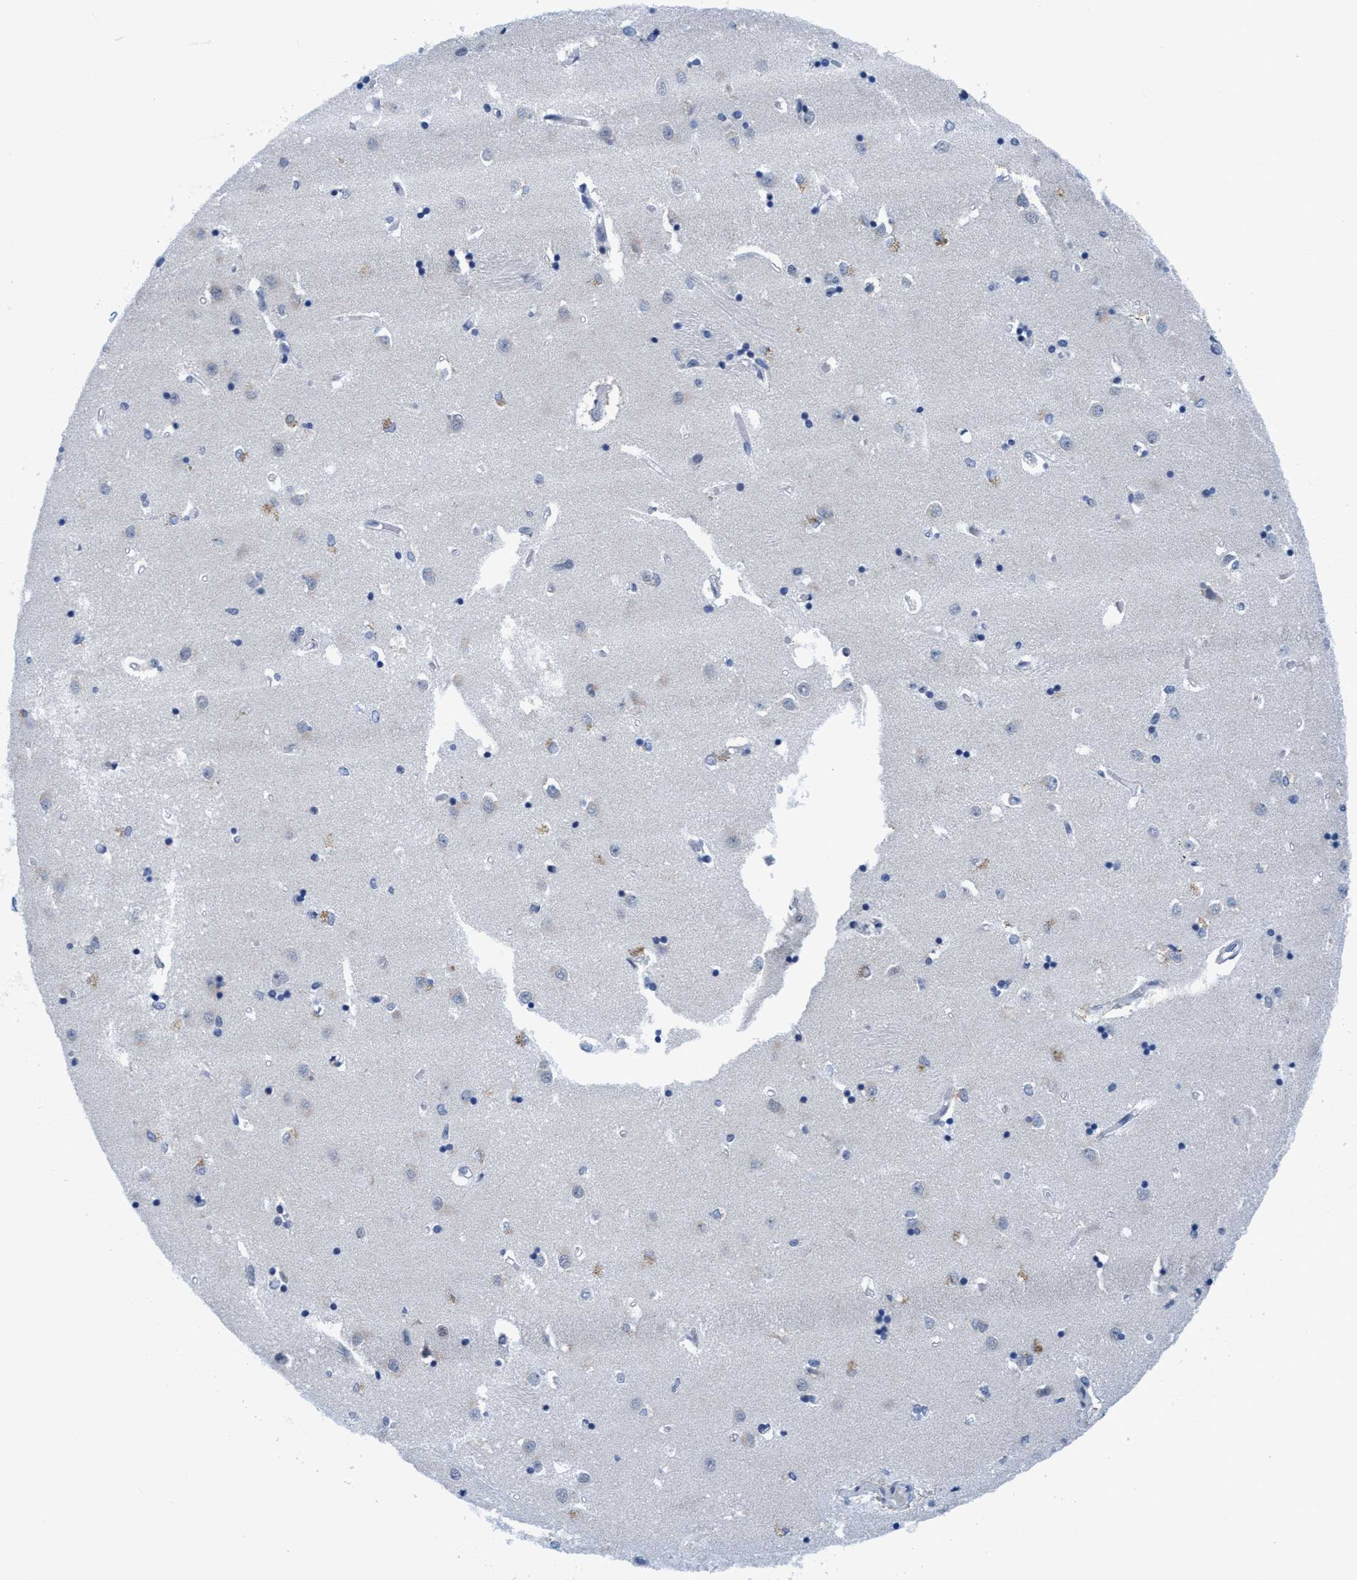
{"staining": {"intensity": "moderate", "quantity": "<25%", "location": "cytoplasmic/membranous"}, "tissue": "caudate", "cell_type": "Glial cells", "image_type": "normal", "snomed": [{"axis": "morphology", "description": "Normal tissue, NOS"}, {"axis": "topography", "description": "Lateral ventricle wall"}], "caption": "The photomicrograph reveals staining of unremarkable caudate, revealing moderate cytoplasmic/membranous protein staining (brown color) within glial cells.", "gene": "DNAI1", "patient": {"sex": "male", "age": 45}}